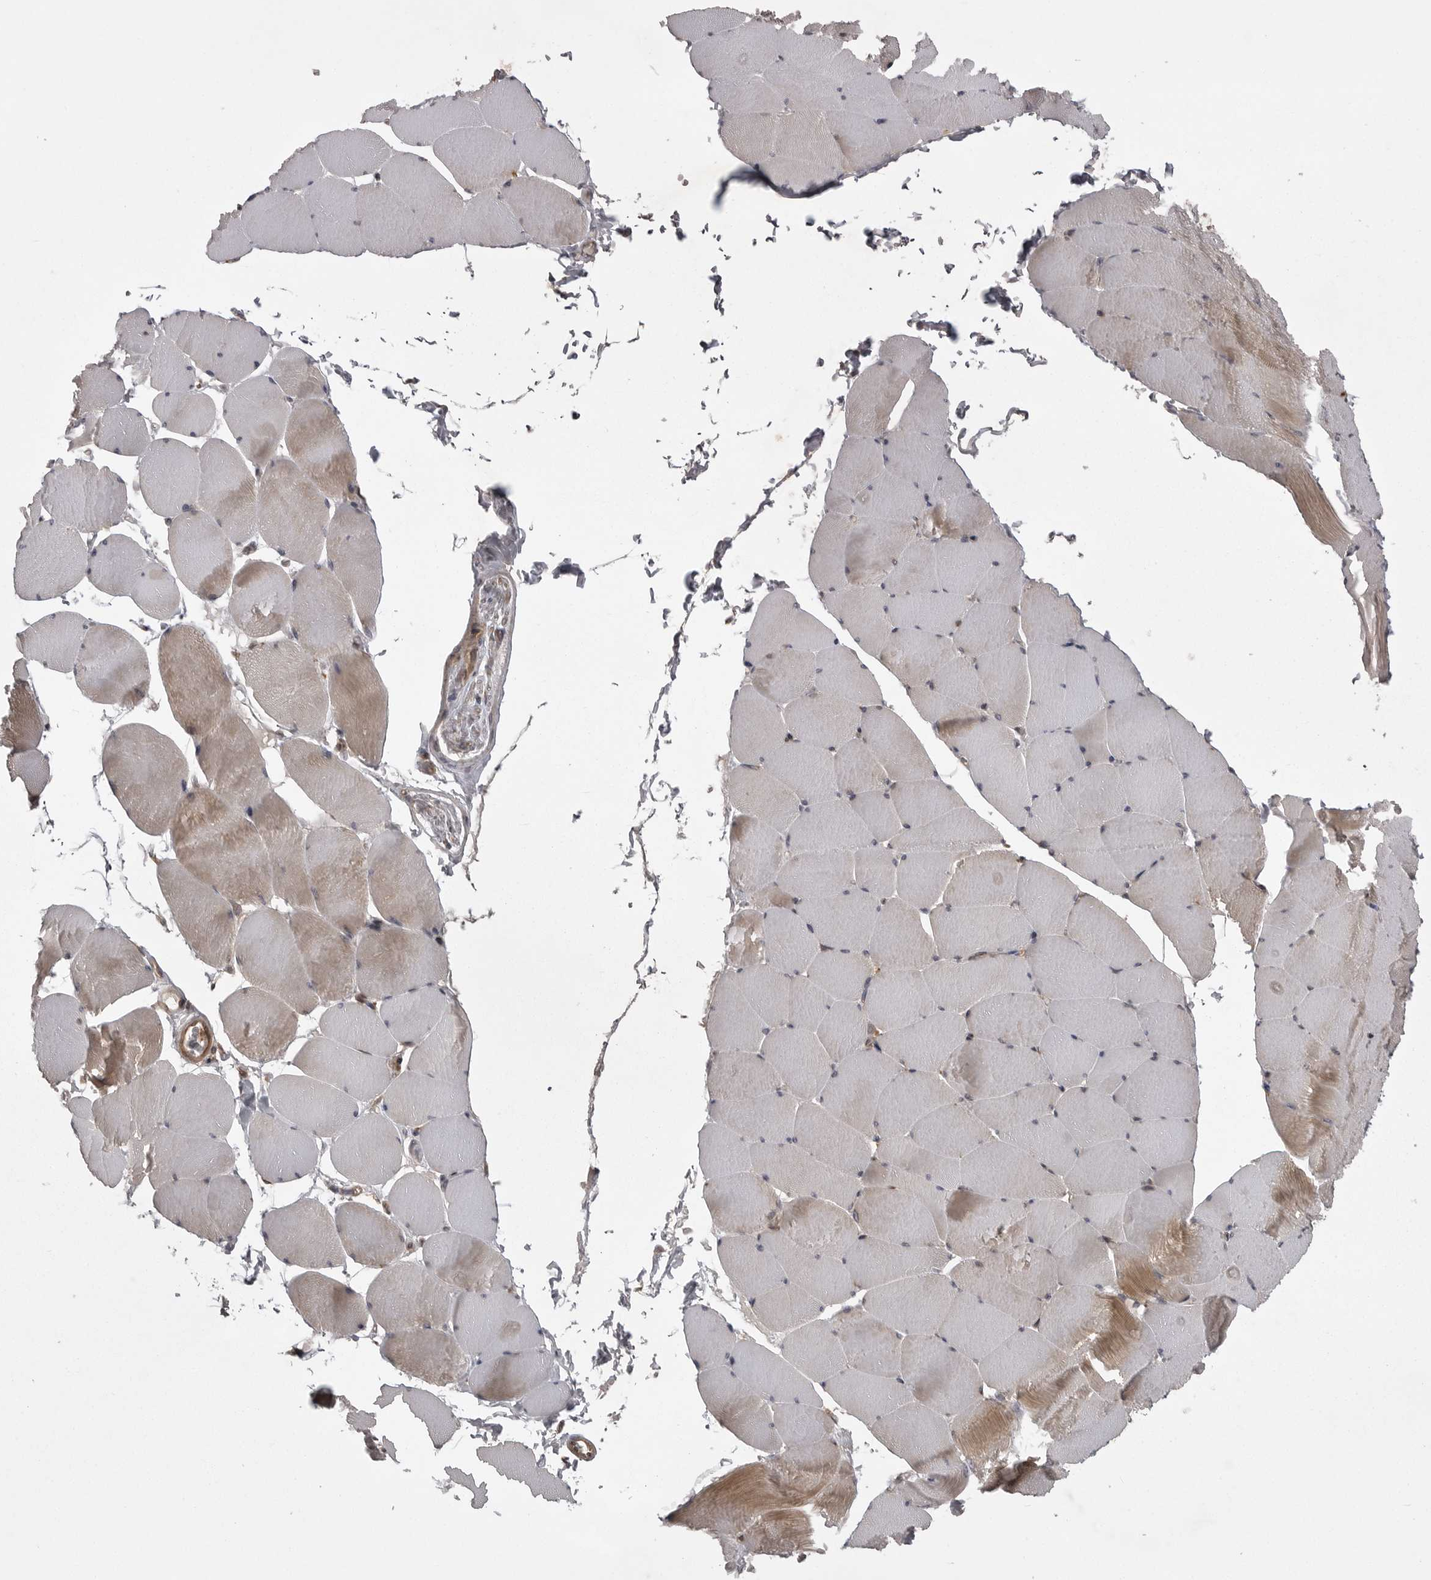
{"staining": {"intensity": "weak", "quantity": "25%-75%", "location": "cytoplasmic/membranous"}, "tissue": "skeletal muscle", "cell_type": "Myocytes", "image_type": "normal", "snomed": [{"axis": "morphology", "description": "Normal tissue, NOS"}, {"axis": "topography", "description": "Skeletal muscle"}], "caption": "This histopathology image demonstrates IHC staining of unremarkable skeletal muscle, with low weak cytoplasmic/membranous staining in about 25%-75% of myocytes.", "gene": "STK24", "patient": {"sex": "male", "age": 62}}